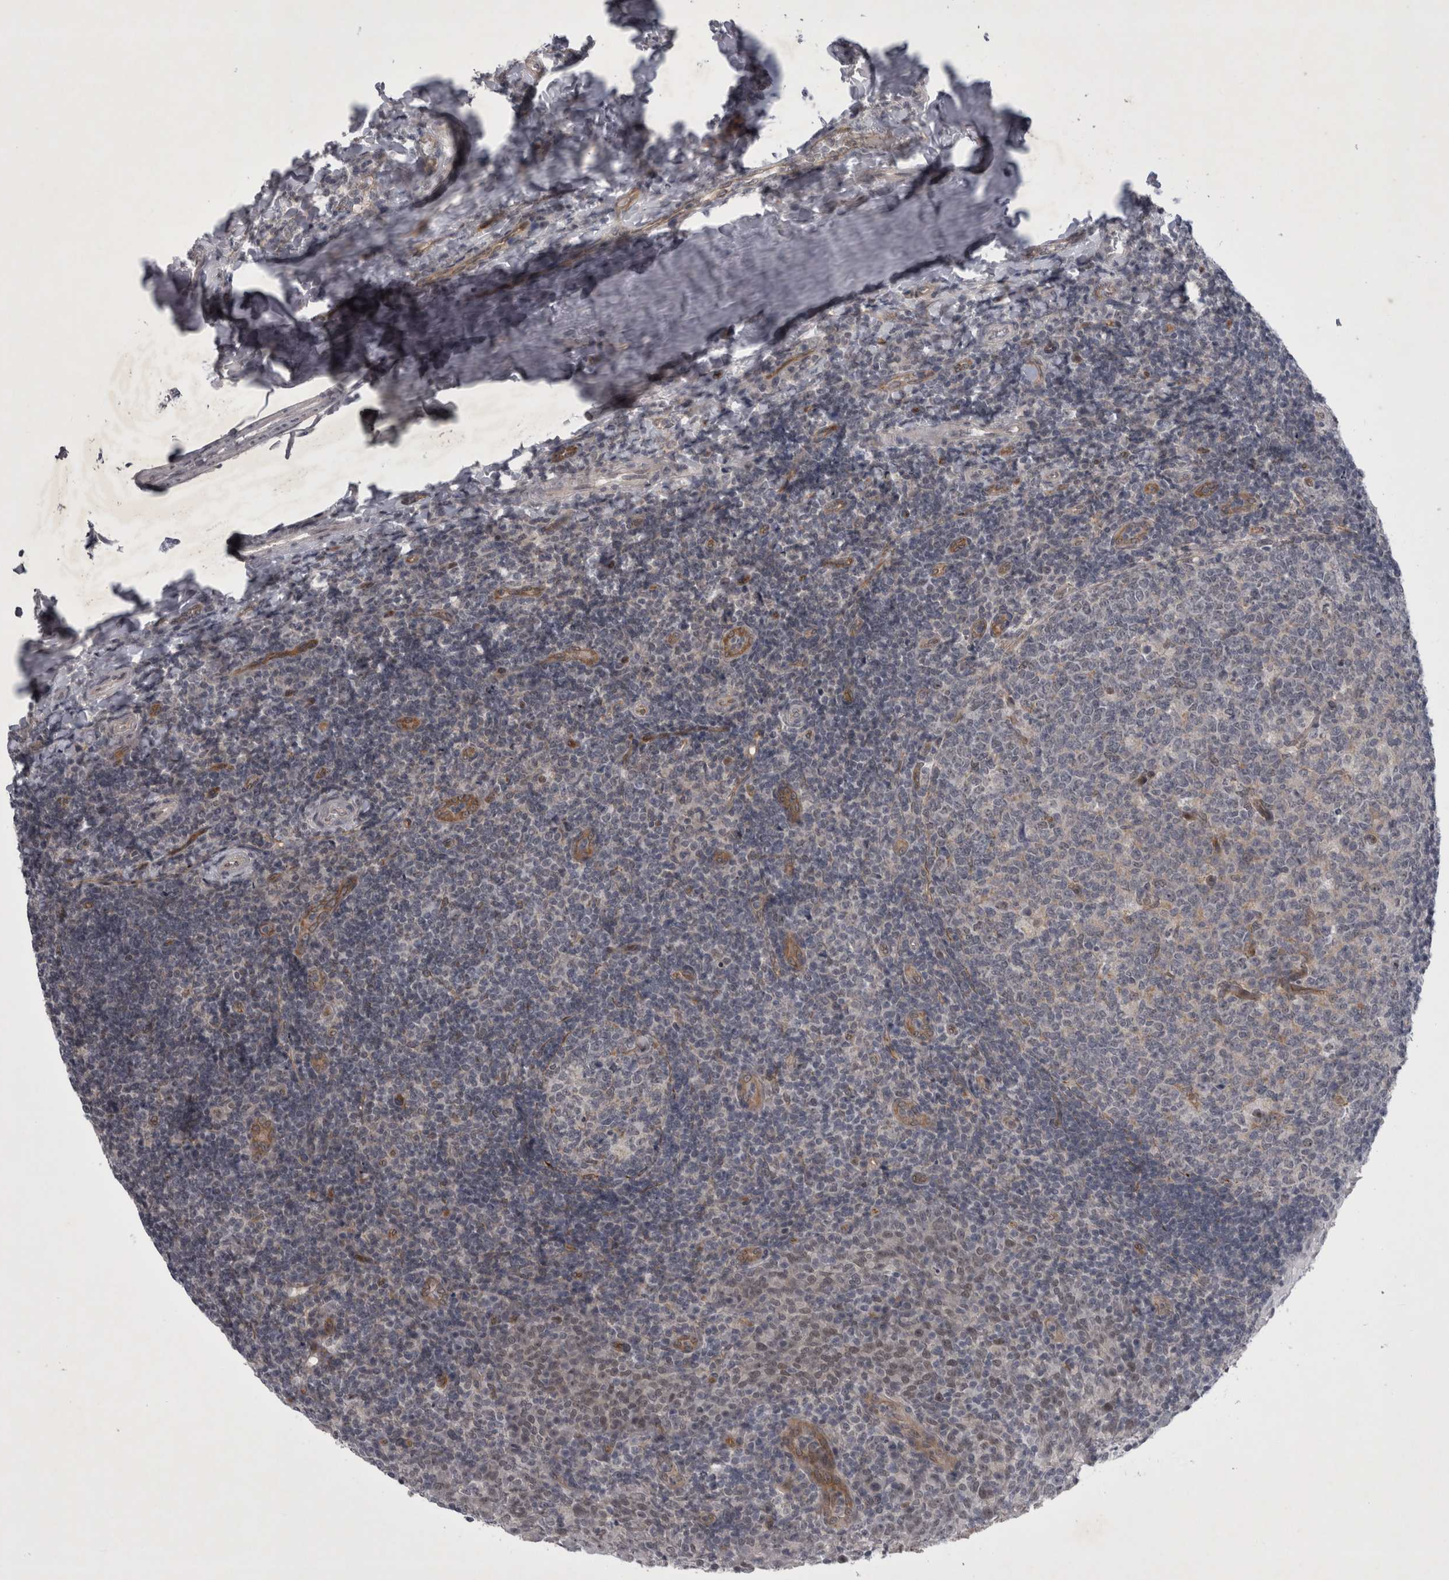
{"staining": {"intensity": "moderate", "quantity": "<25%", "location": "cytoplasmic/membranous,nuclear"}, "tissue": "tonsil", "cell_type": "Germinal center cells", "image_type": "normal", "snomed": [{"axis": "morphology", "description": "Normal tissue, NOS"}, {"axis": "topography", "description": "Tonsil"}], "caption": "The histopathology image reveals immunohistochemical staining of normal tonsil. There is moderate cytoplasmic/membranous,nuclear staining is seen in approximately <25% of germinal center cells. Immunohistochemistry stains the protein in brown and the nuclei are stained blue.", "gene": "PARP11", "patient": {"sex": "female", "age": 19}}